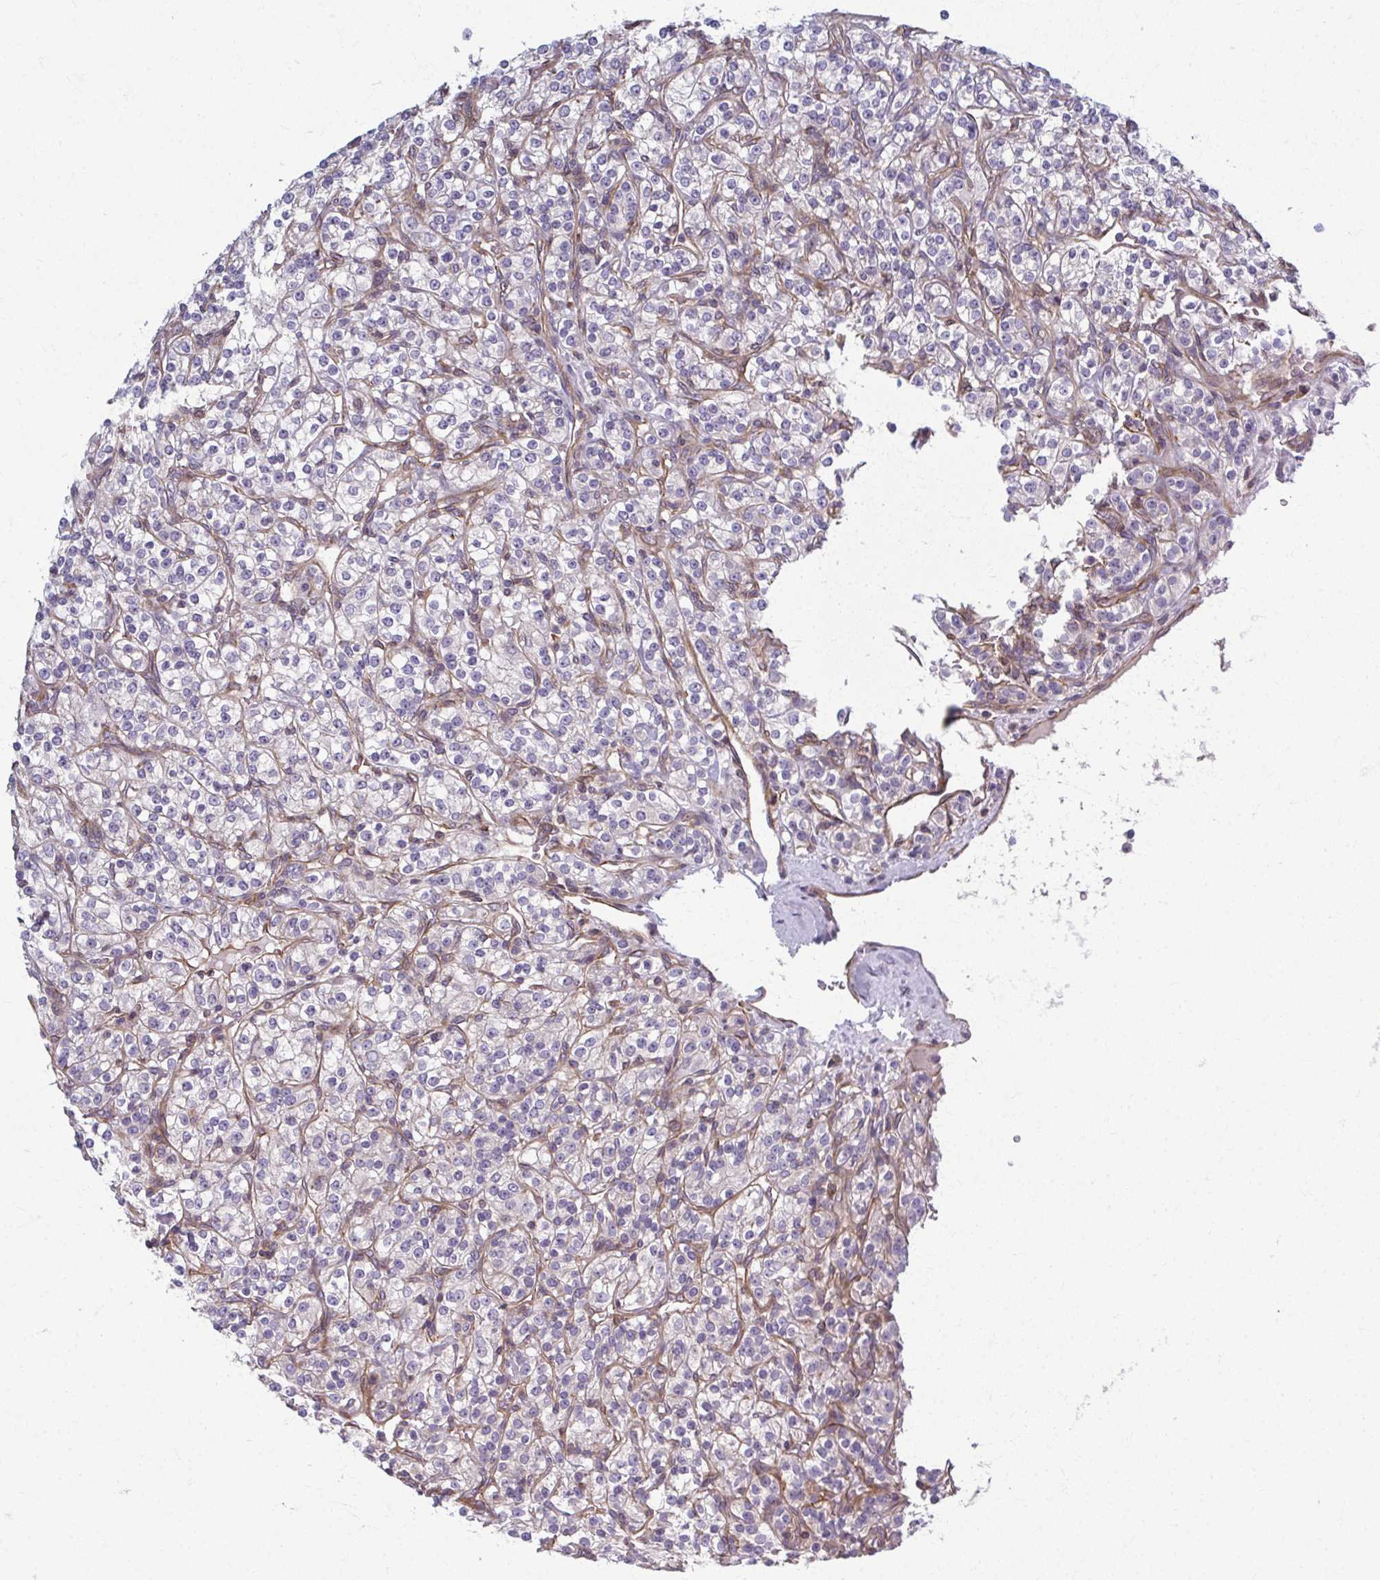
{"staining": {"intensity": "negative", "quantity": "none", "location": "none"}, "tissue": "renal cancer", "cell_type": "Tumor cells", "image_type": "cancer", "snomed": [{"axis": "morphology", "description": "Adenocarcinoma, NOS"}, {"axis": "topography", "description": "Kidney"}], "caption": "High magnification brightfield microscopy of renal cancer (adenocarcinoma) stained with DAB (3,3'-diaminobenzidine) (brown) and counterstained with hematoxylin (blue): tumor cells show no significant positivity.", "gene": "EID2B", "patient": {"sex": "male", "age": 77}}